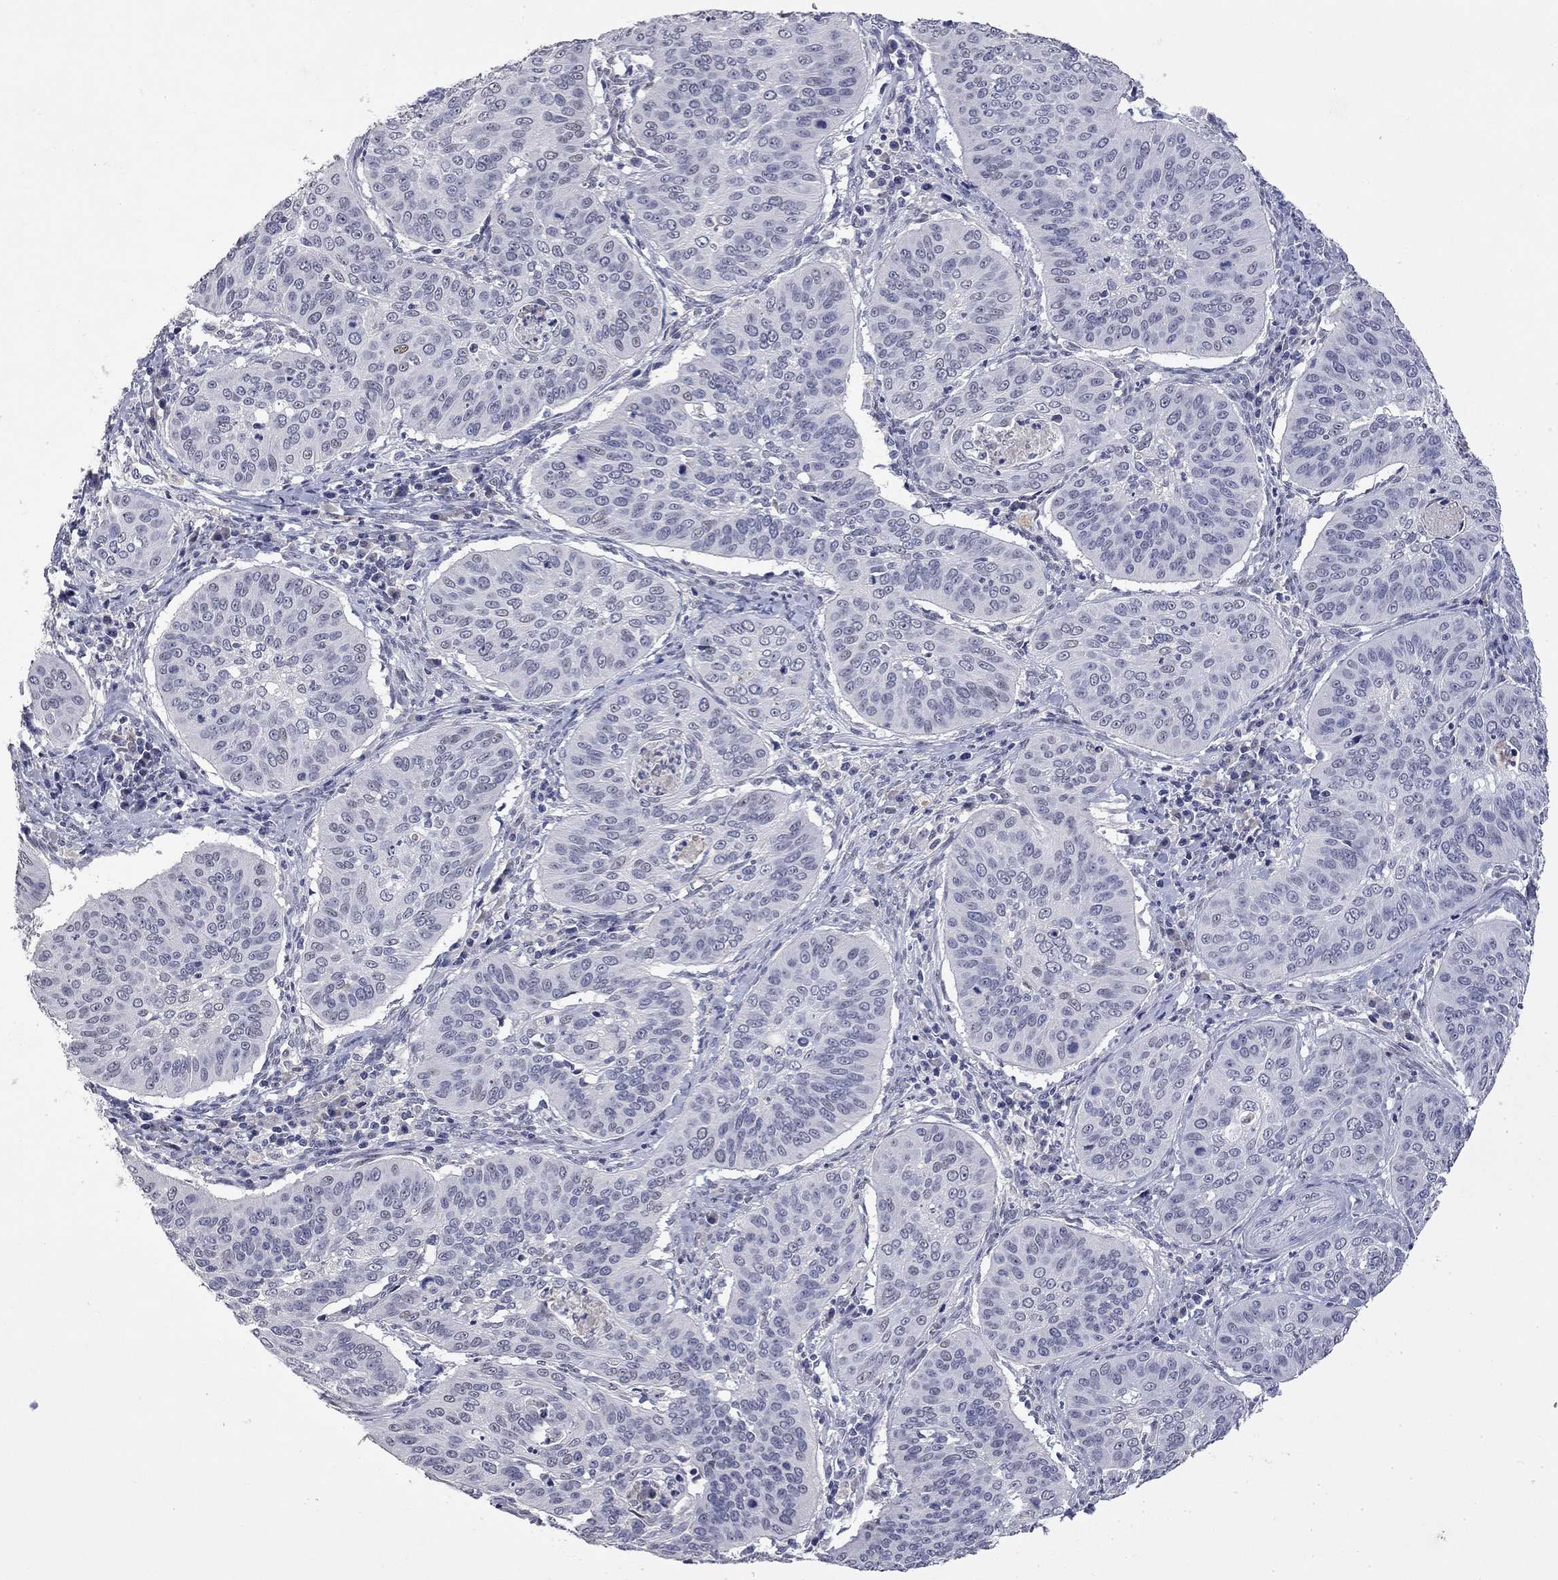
{"staining": {"intensity": "negative", "quantity": "none", "location": "none"}, "tissue": "cervical cancer", "cell_type": "Tumor cells", "image_type": "cancer", "snomed": [{"axis": "morphology", "description": "Normal tissue, NOS"}, {"axis": "morphology", "description": "Squamous cell carcinoma, NOS"}, {"axis": "topography", "description": "Cervix"}], "caption": "A histopathology image of human cervical cancer (squamous cell carcinoma) is negative for staining in tumor cells.", "gene": "SLC51A", "patient": {"sex": "female", "age": 39}}